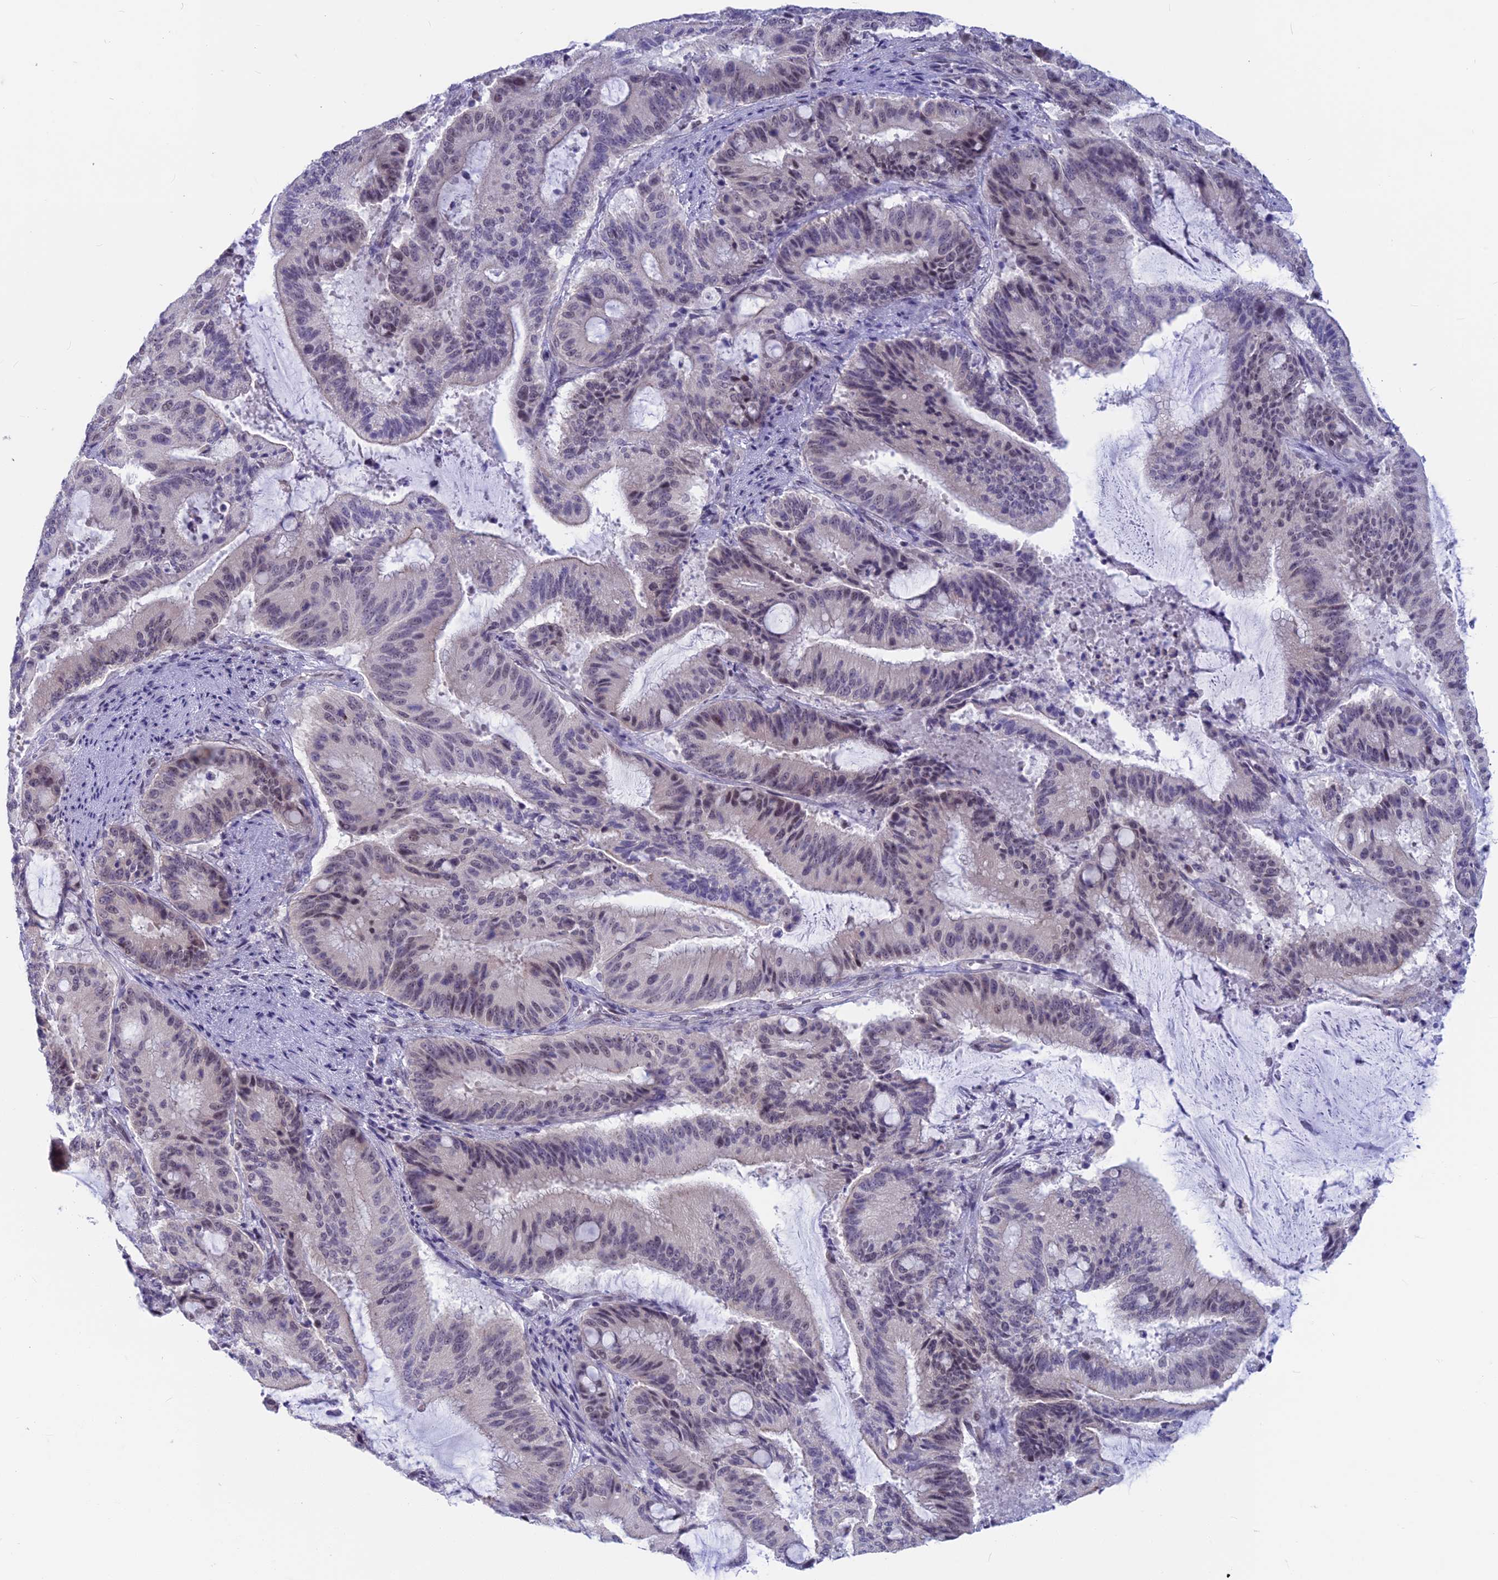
{"staining": {"intensity": "weak", "quantity": "<25%", "location": "nuclear"}, "tissue": "liver cancer", "cell_type": "Tumor cells", "image_type": "cancer", "snomed": [{"axis": "morphology", "description": "Normal tissue, NOS"}, {"axis": "morphology", "description": "Cholangiocarcinoma"}, {"axis": "topography", "description": "Liver"}, {"axis": "topography", "description": "Peripheral nerve tissue"}], "caption": "Histopathology image shows no significant protein expression in tumor cells of liver cholangiocarcinoma. (DAB (3,3'-diaminobenzidine) immunohistochemistry visualized using brightfield microscopy, high magnification).", "gene": "SRSF5", "patient": {"sex": "female", "age": 73}}